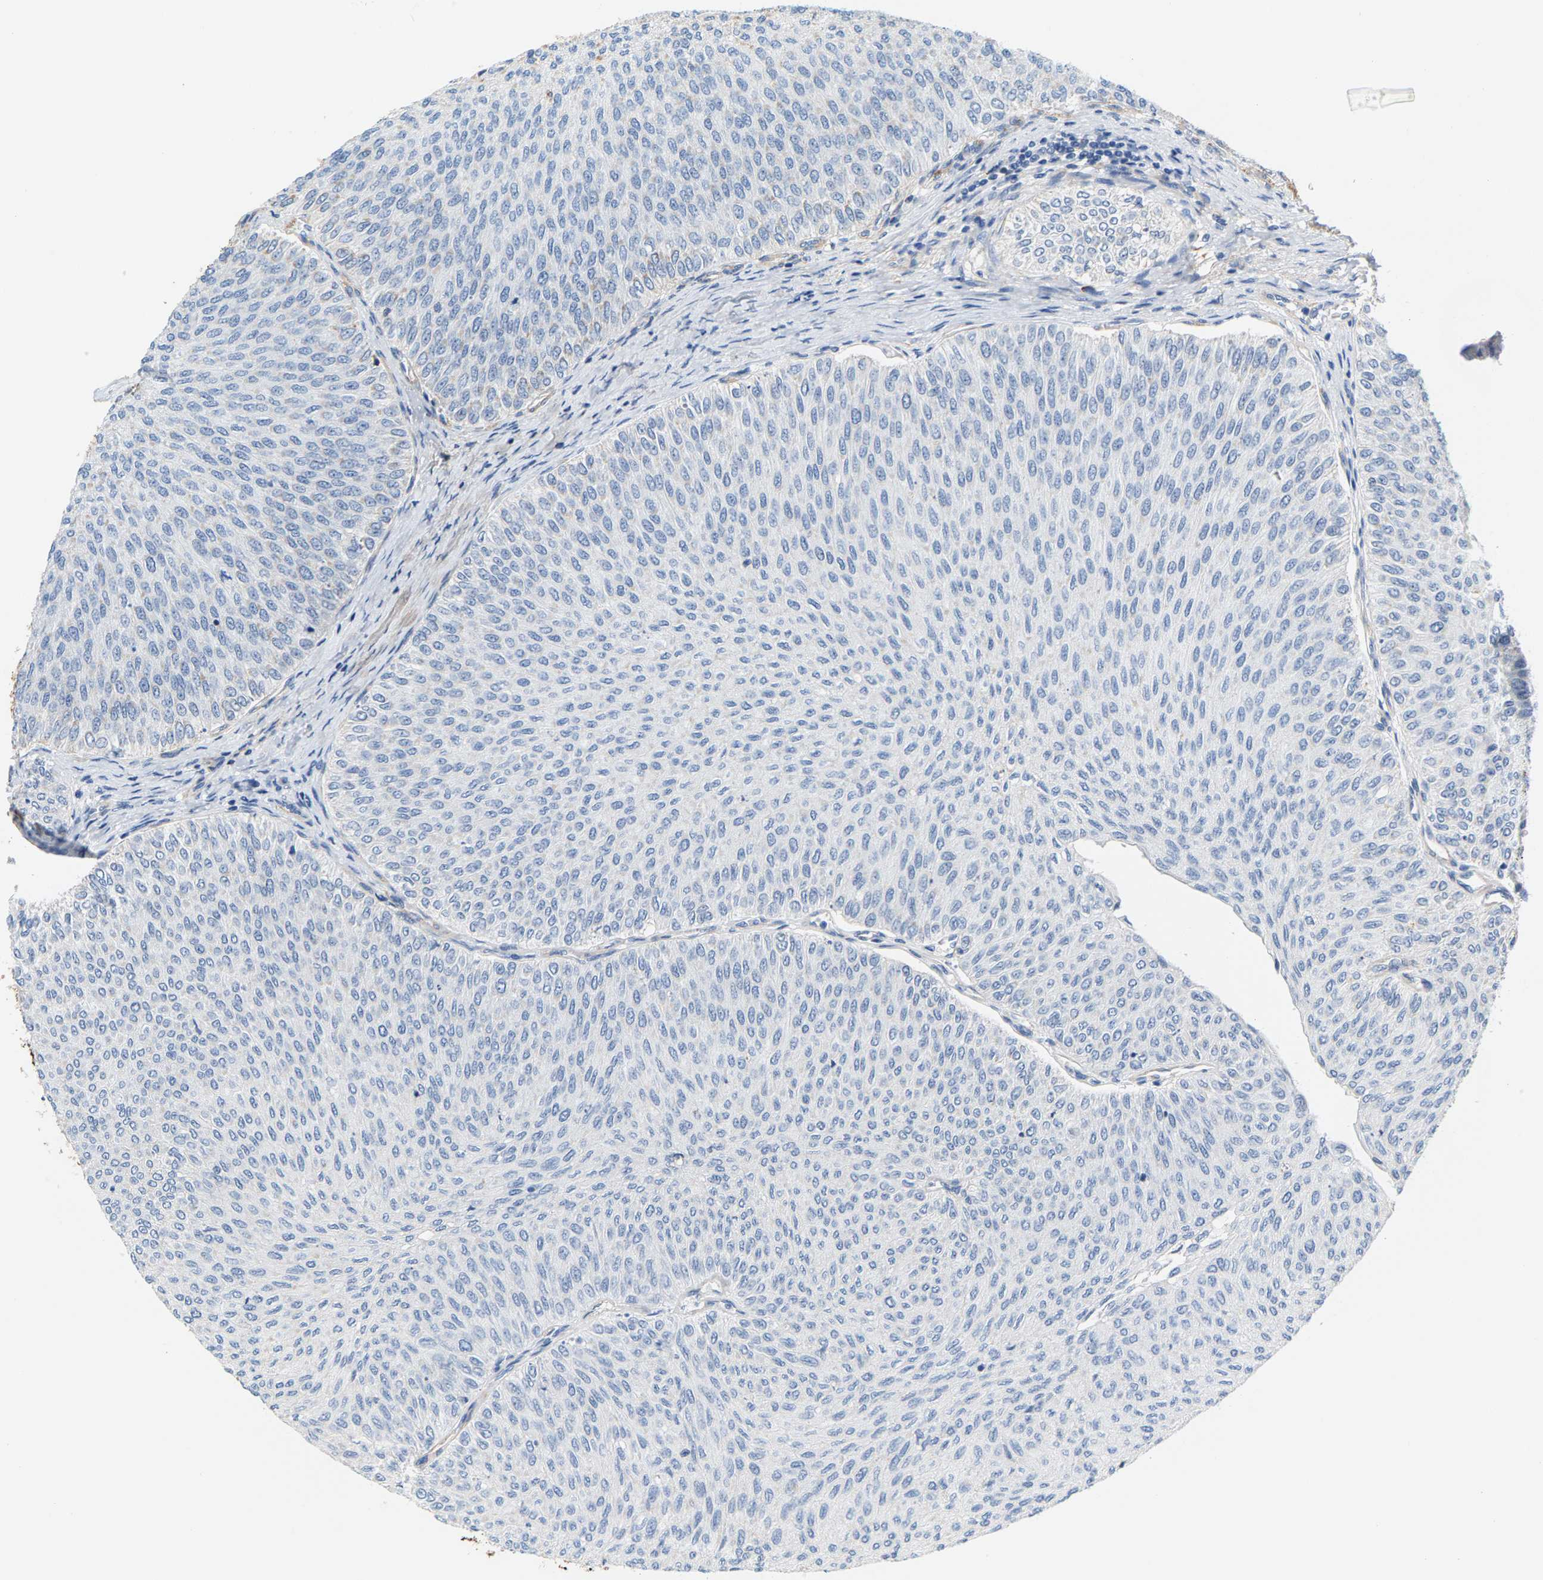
{"staining": {"intensity": "negative", "quantity": "none", "location": "none"}, "tissue": "urothelial cancer", "cell_type": "Tumor cells", "image_type": "cancer", "snomed": [{"axis": "morphology", "description": "Urothelial carcinoma, Low grade"}, {"axis": "topography", "description": "Urinary bladder"}], "caption": "Tumor cells are negative for brown protein staining in urothelial cancer. (Brightfield microscopy of DAB (3,3'-diaminobenzidine) immunohistochemistry at high magnification).", "gene": "SHMT2", "patient": {"sex": "male", "age": 78}}